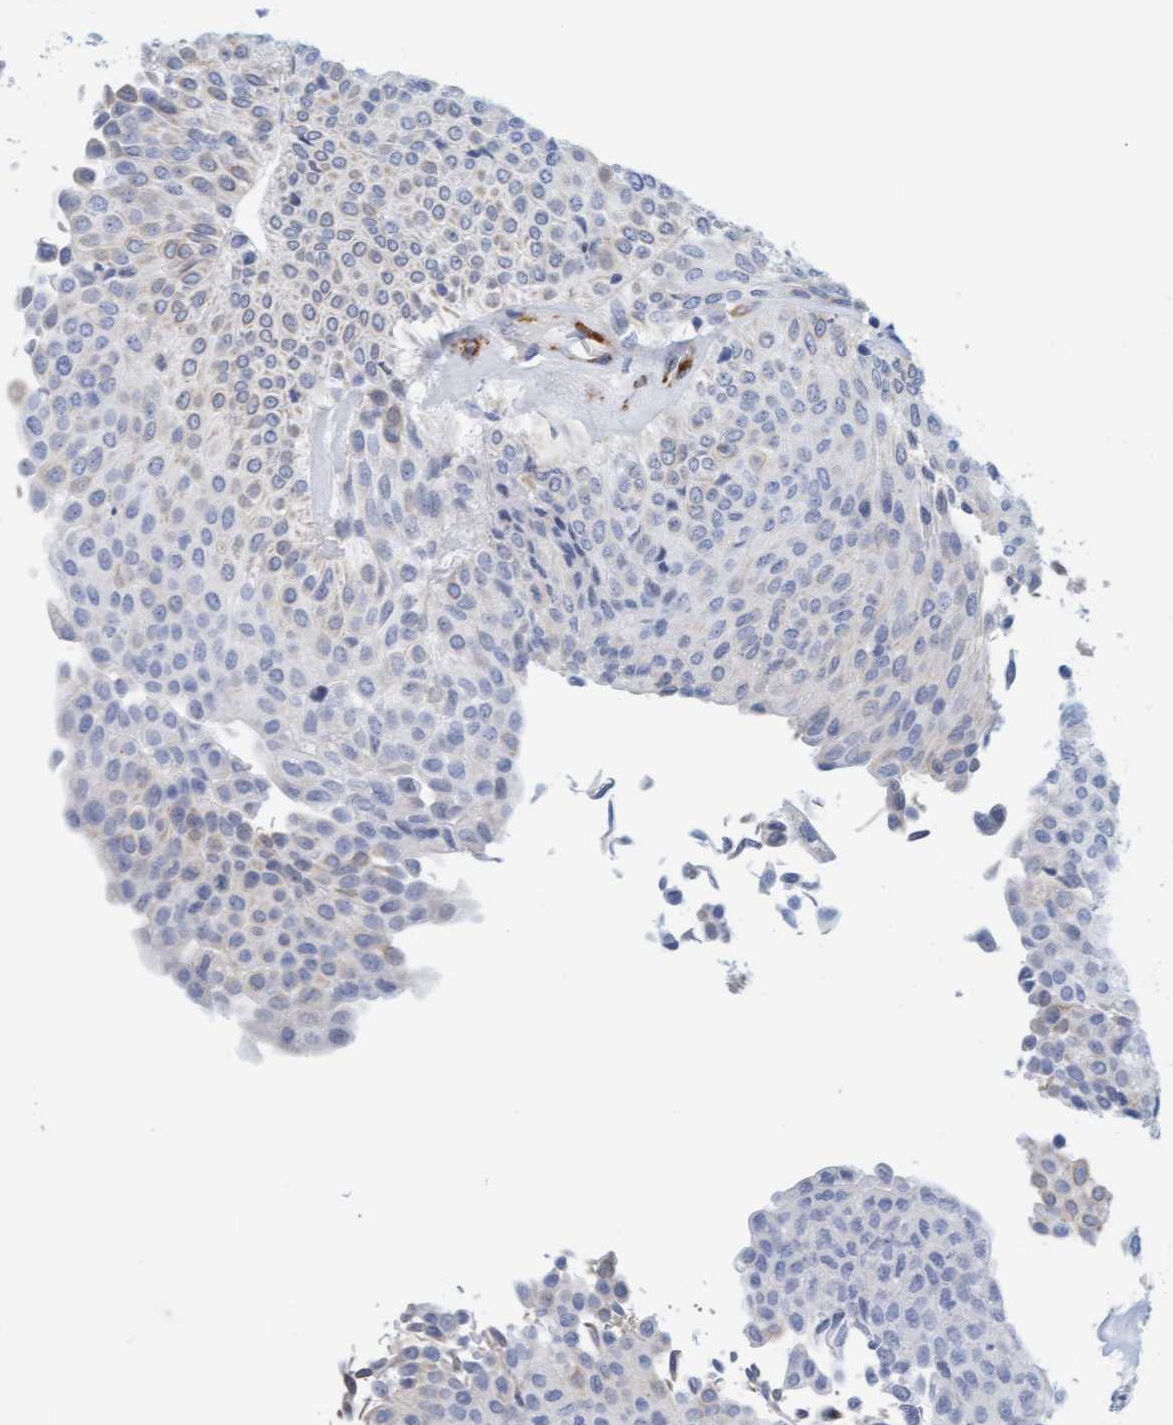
{"staining": {"intensity": "negative", "quantity": "none", "location": "none"}, "tissue": "urothelial cancer", "cell_type": "Tumor cells", "image_type": "cancer", "snomed": [{"axis": "morphology", "description": "Urothelial carcinoma, Low grade"}, {"axis": "topography", "description": "Urinary bladder"}], "caption": "Tumor cells show no significant staining in low-grade urothelial carcinoma.", "gene": "MAP1B", "patient": {"sex": "male", "age": 78}}